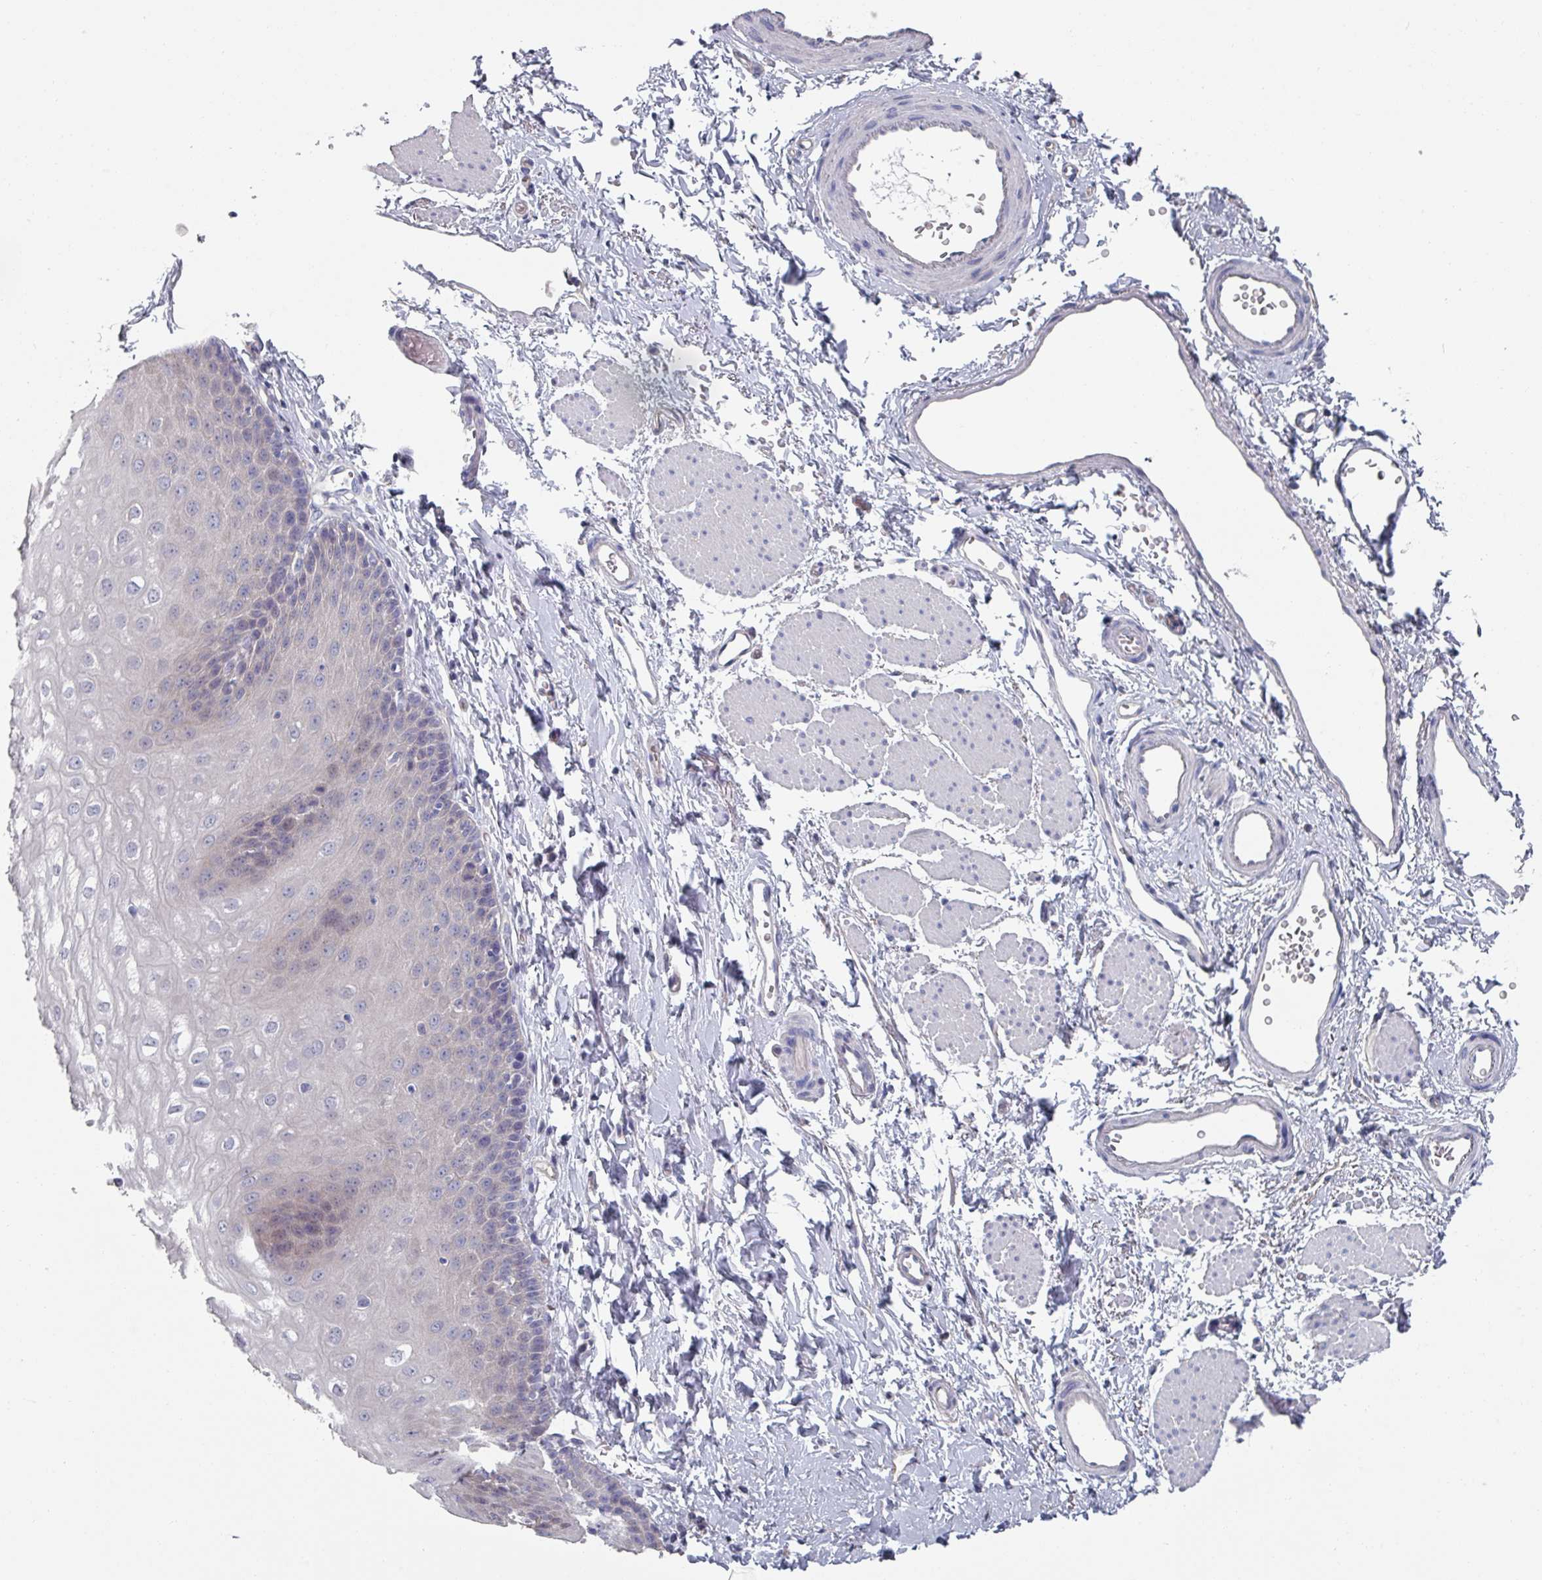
{"staining": {"intensity": "negative", "quantity": "none", "location": "none"}, "tissue": "esophagus", "cell_type": "Squamous epithelial cells", "image_type": "normal", "snomed": [{"axis": "morphology", "description": "Normal tissue, NOS"}, {"axis": "topography", "description": "Esophagus"}], "caption": "A high-resolution micrograph shows IHC staining of normal esophagus, which exhibits no significant staining in squamous epithelial cells.", "gene": "EFL1", "patient": {"sex": "male", "age": 70}}